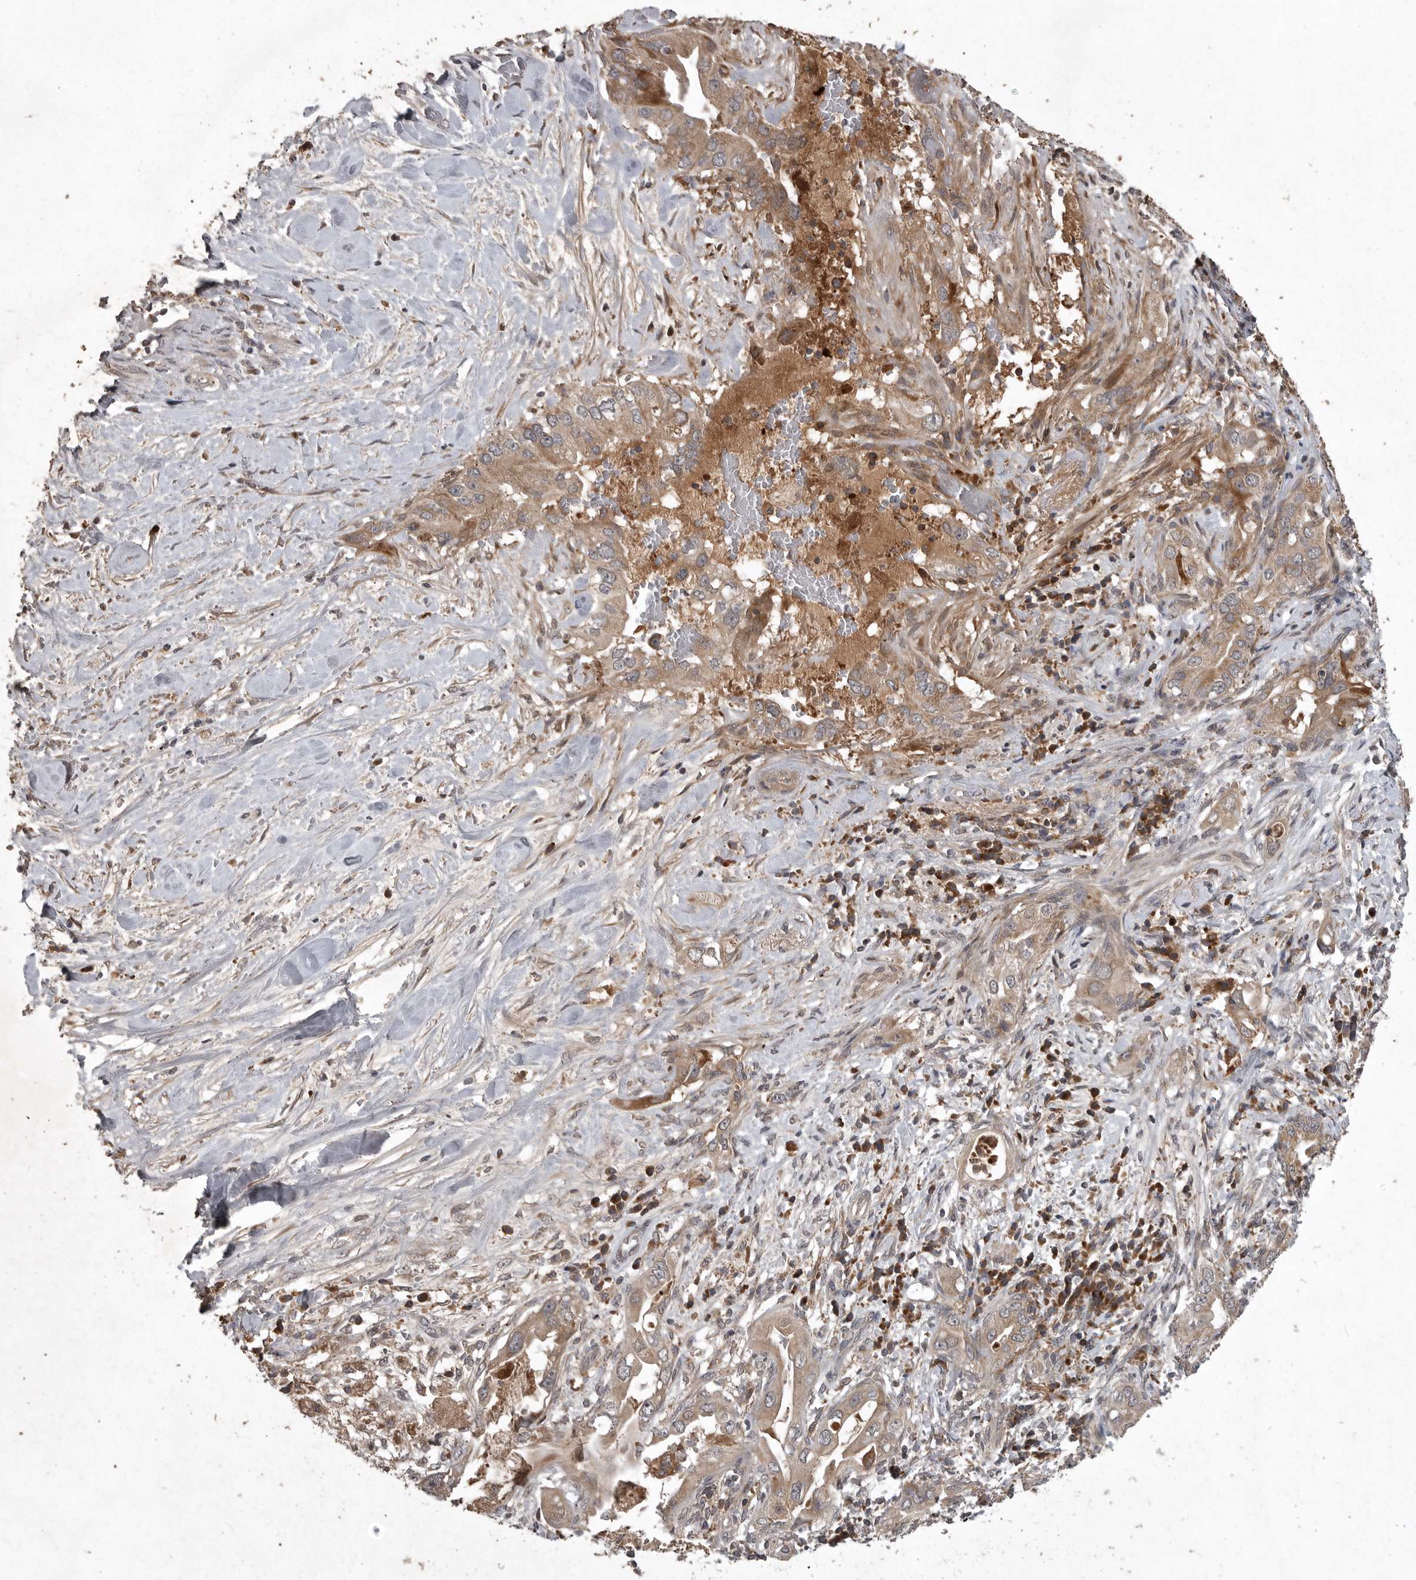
{"staining": {"intensity": "weak", "quantity": ">75%", "location": "cytoplasmic/membranous"}, "tissue": "pancreatic cancer", "cell_type": "Tumor cells", "image_type": "cancer", "snomed": [{"axis": "morphology", "description": "Inflammation, NOS"}, {"axis": "morphology", "description": "Adenocarcinoma, NOS"}, {"axis": "topography", "description": "Pancreas"}], "caption": "Protein expression analysis of pancreatic cancer (adenocarcinoma) displays weak cytoplasmic/membranous expression in about >75% of tumor cells. Ihc stains the protein in brown and the nuclei are stained blue.", "gene": "GPR31", "patient": {"sex": "female", "age": 56}}